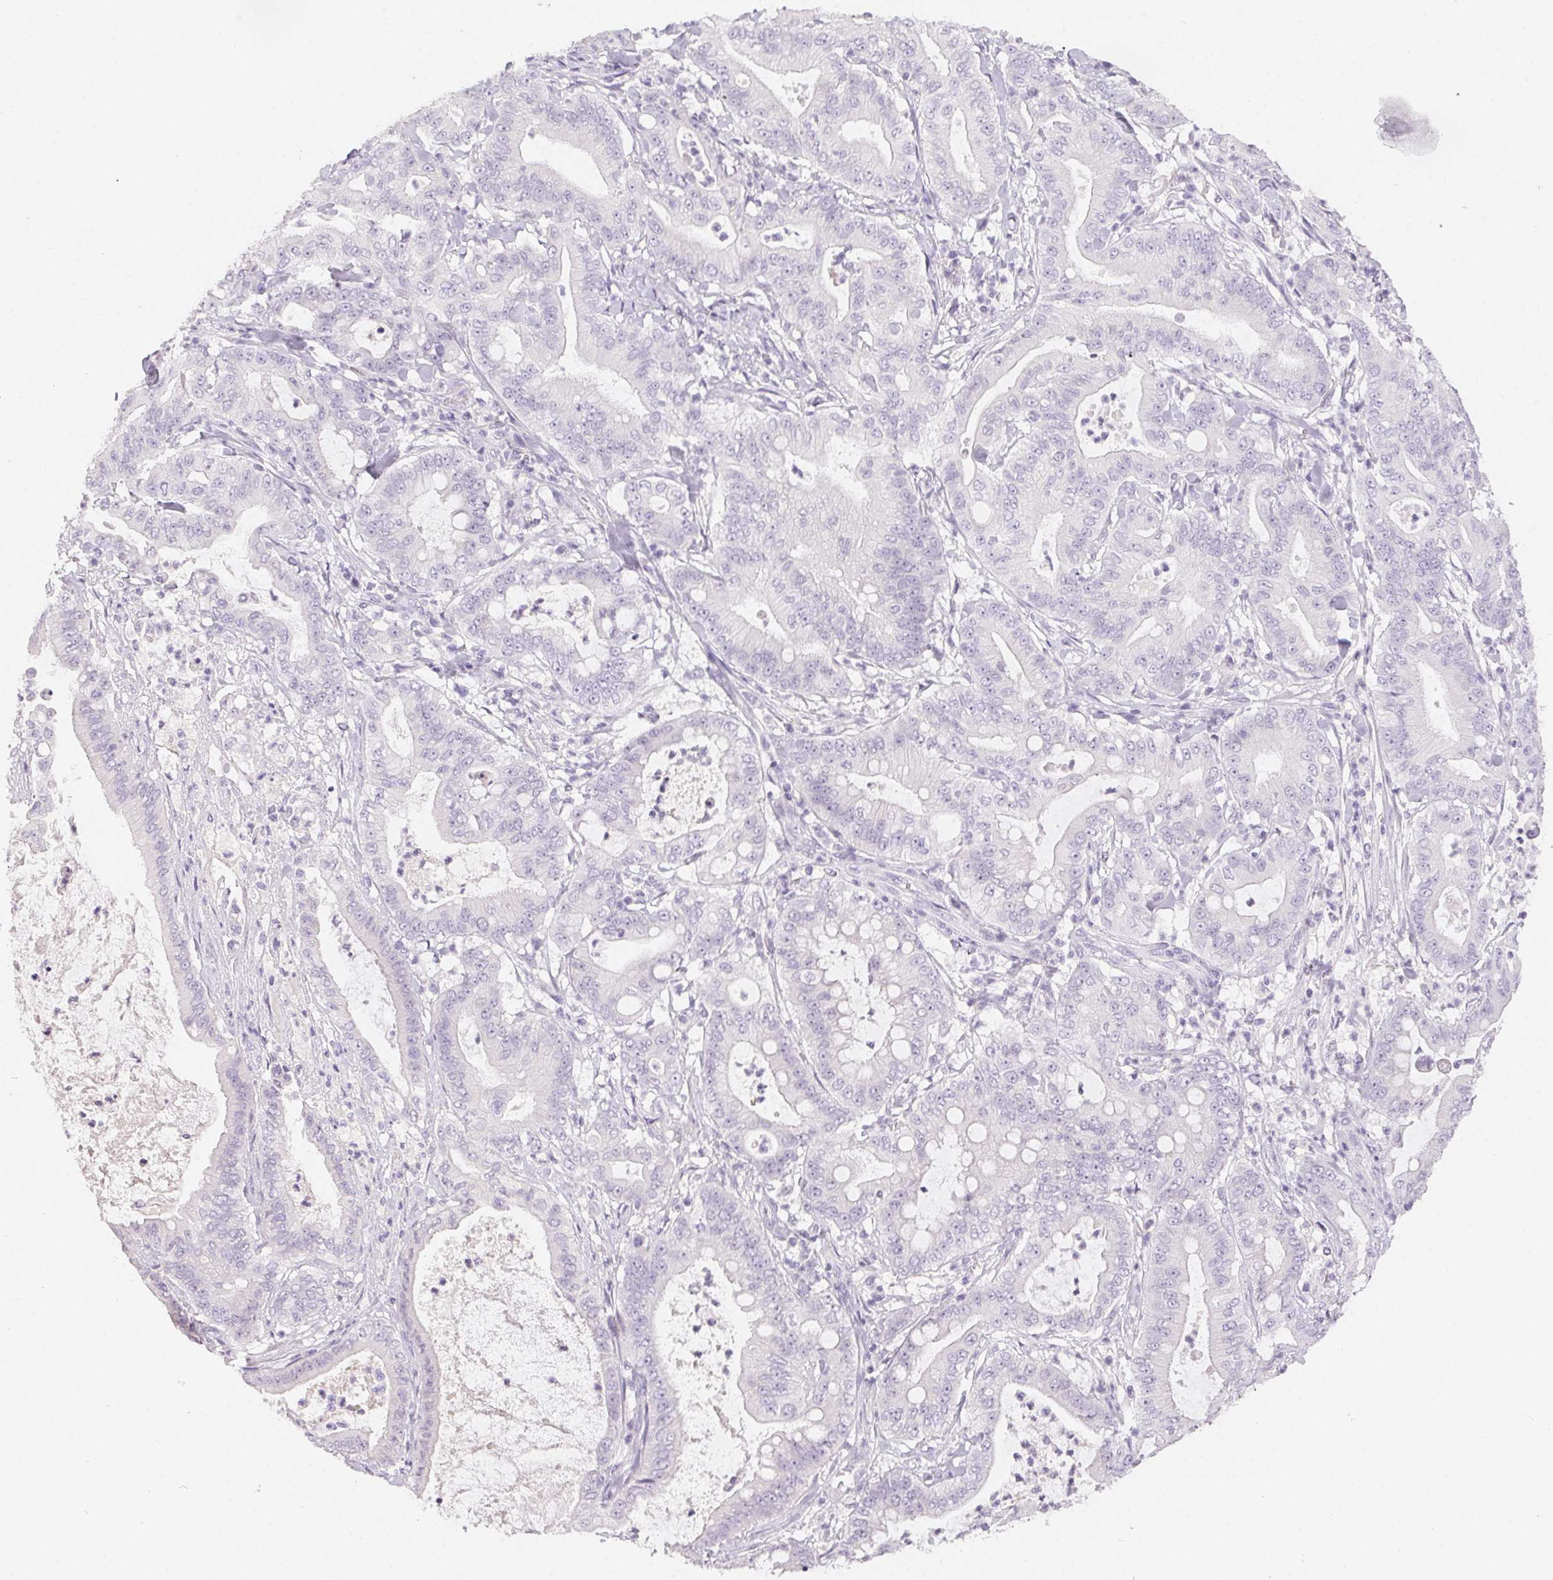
{"staining": {"intensity": "negative", "quantity": "none", "location": "none"}, "tissue": "pancreatic cancer", "cell_type": "Tumor cells", "image_type": "cancer", "snomed": [{"axis": "morphology", "description": "Adenocarcinoma, NOS"}, {"axis": "topography", "description": "Pancreas"}], "caption": "Immunohistochemistry (IHC) image of pancreatic cancer stained for a protein (brown), which reveals no expression in tumor cells. Nuclei are stained in blue.", "gene": "MIOX", "patient": {"sex": "male", "age": 71}}